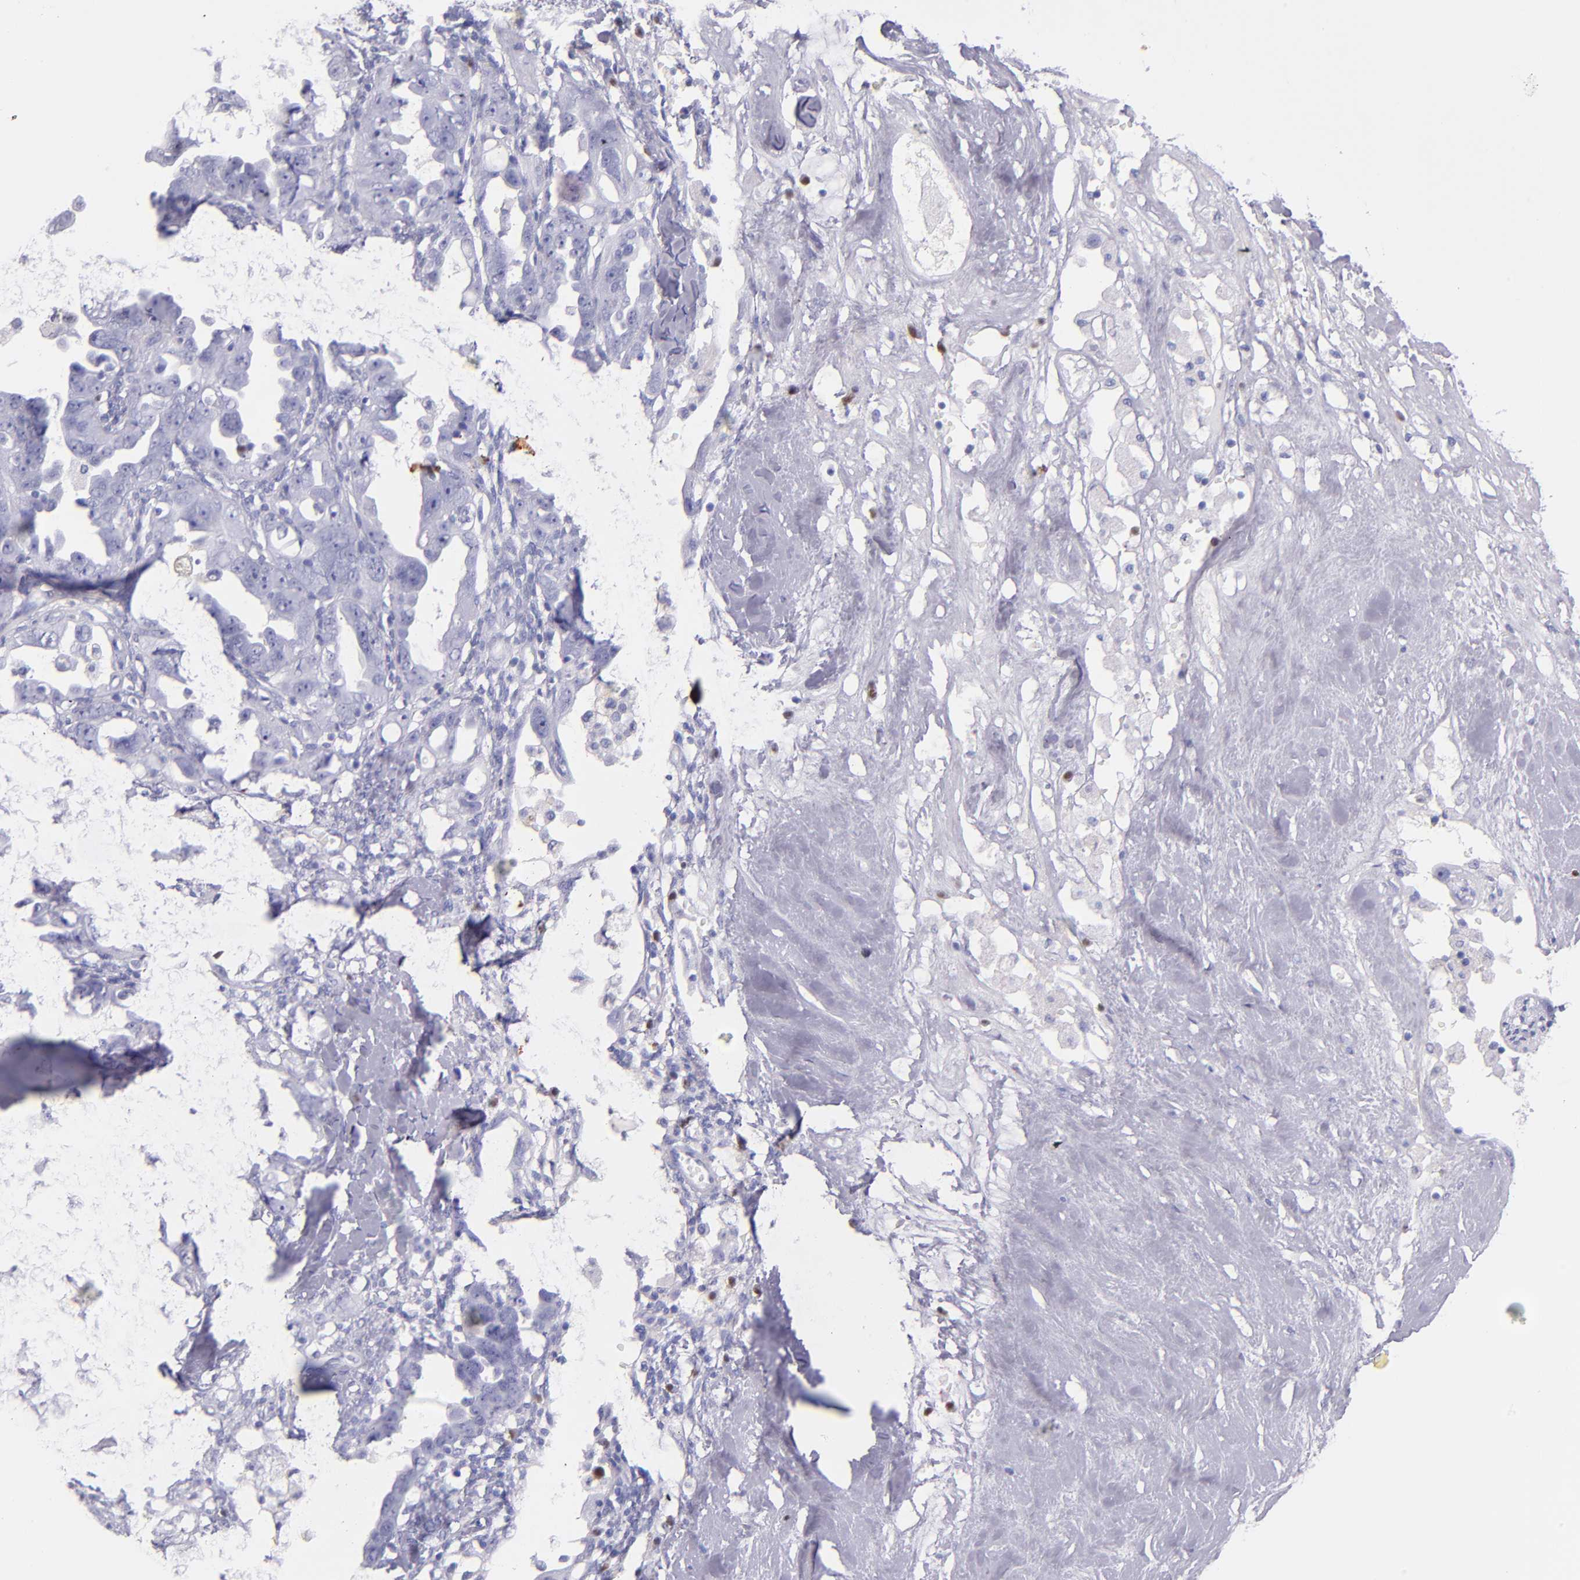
{"staining": {"intensity": "negative", "quantity": "none", "location": "none"}, "tissue": "ovarian cancer", "cell_type": "Tumor cells", "image_type": "cancer", "snomed": [{"axis": "morphology", "description": "Cystadenocarcinoma, serous, NOS"}, {"axis": "topography", "description": "Ovary"}], "caption": "Tumor cells are negative for brown protein staining in ovarian serous cystadenocarcinoma.", "gene": "IRF4", "patient": {"sex": "female", "age": 66}}